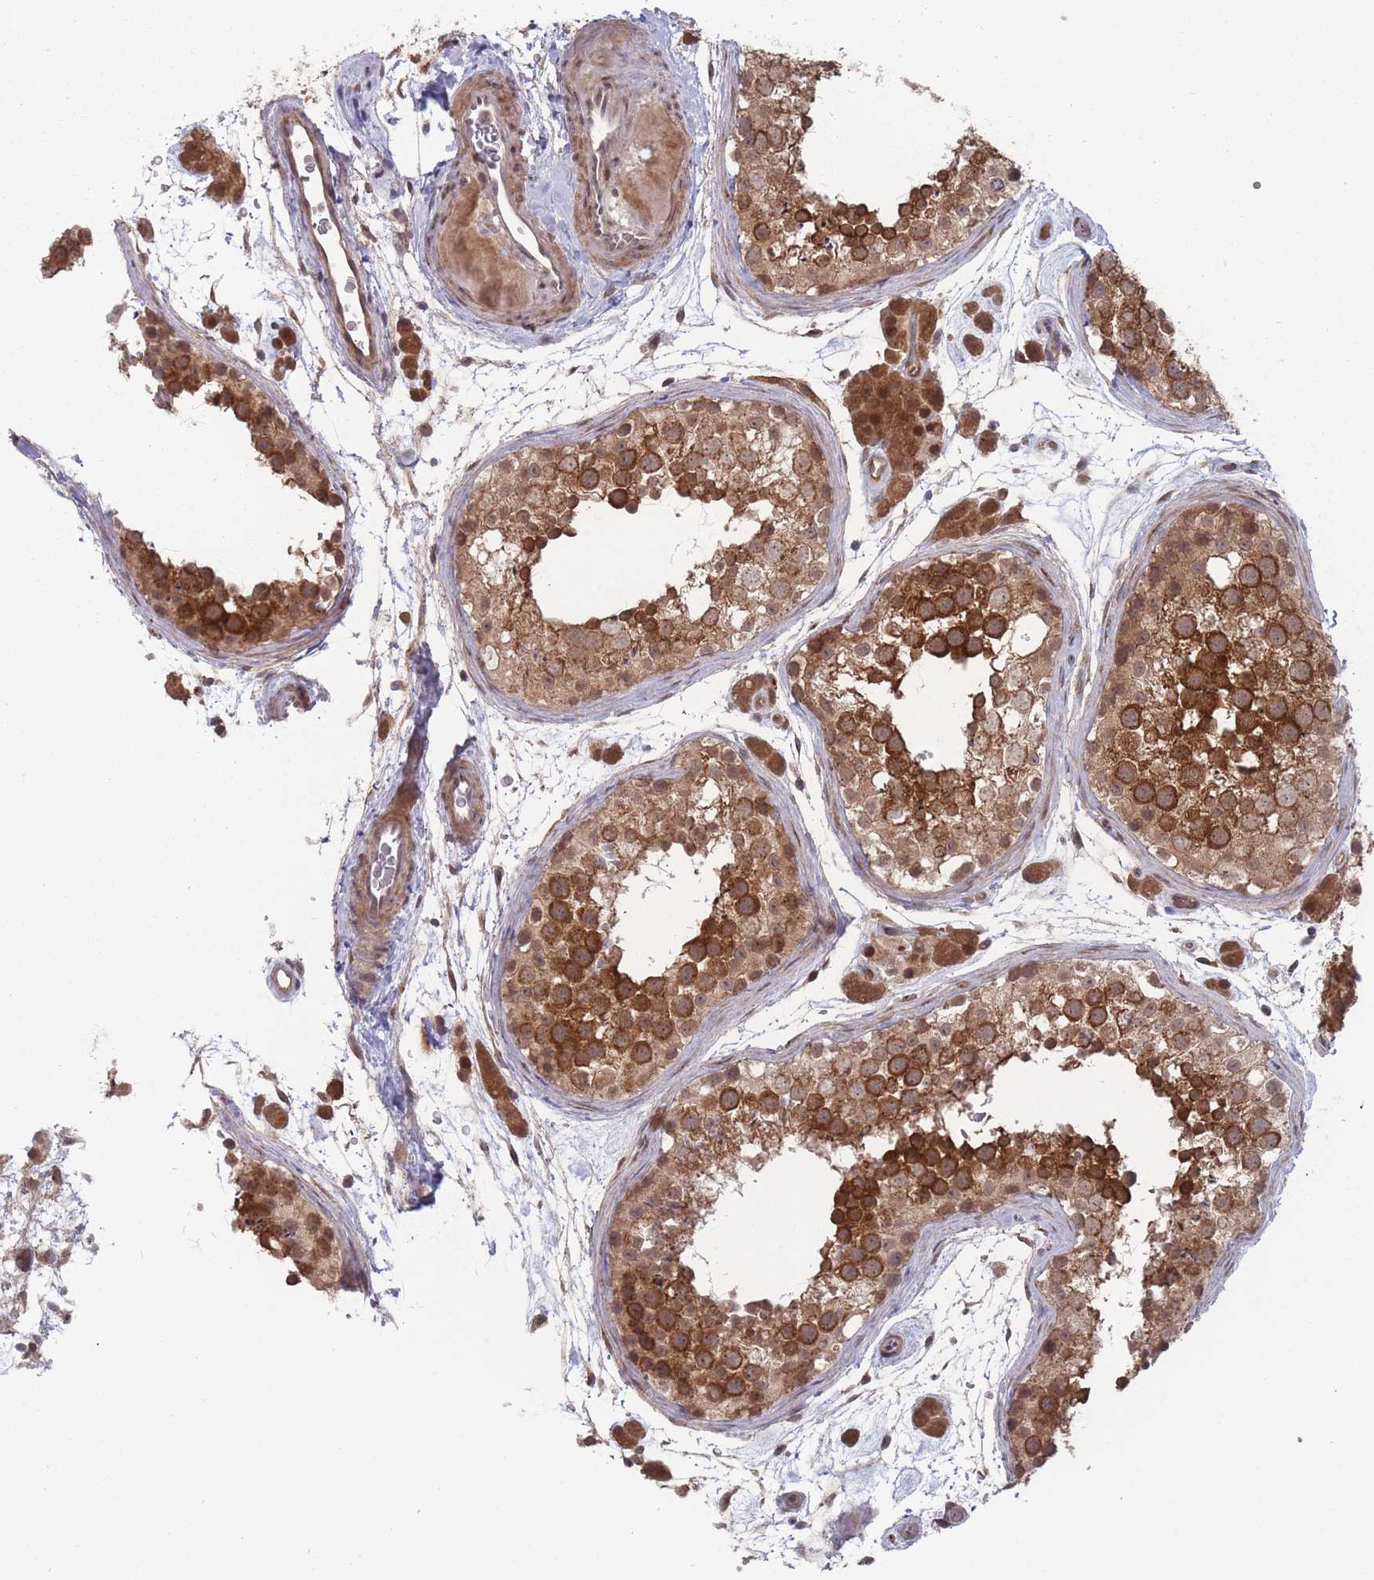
{"staining": {"intensity": "strong", "quantity": ">75%", "location": "cytoplasmic/membranous"}, "tissue": "testis", "cell_type": "Cells in seminiferous ducts", "image_type": "normal", "snomed": [{"axis": "morphology", "description": "Normal tissue, NOS"}, {"axis": "topography", "description": "Testis"}], "caption": "An immunohistochemistry micrograph of unremarkable tissue is shown. Protein staining in brown shows strong cytoplasmic/membranous positivity in testis within cells in seminiferous ducts. (Brightfield microscopy of DAB IHC at high magnification).", "gene": "CNTRL", "patient": {"sex": "male", "age": 41}}